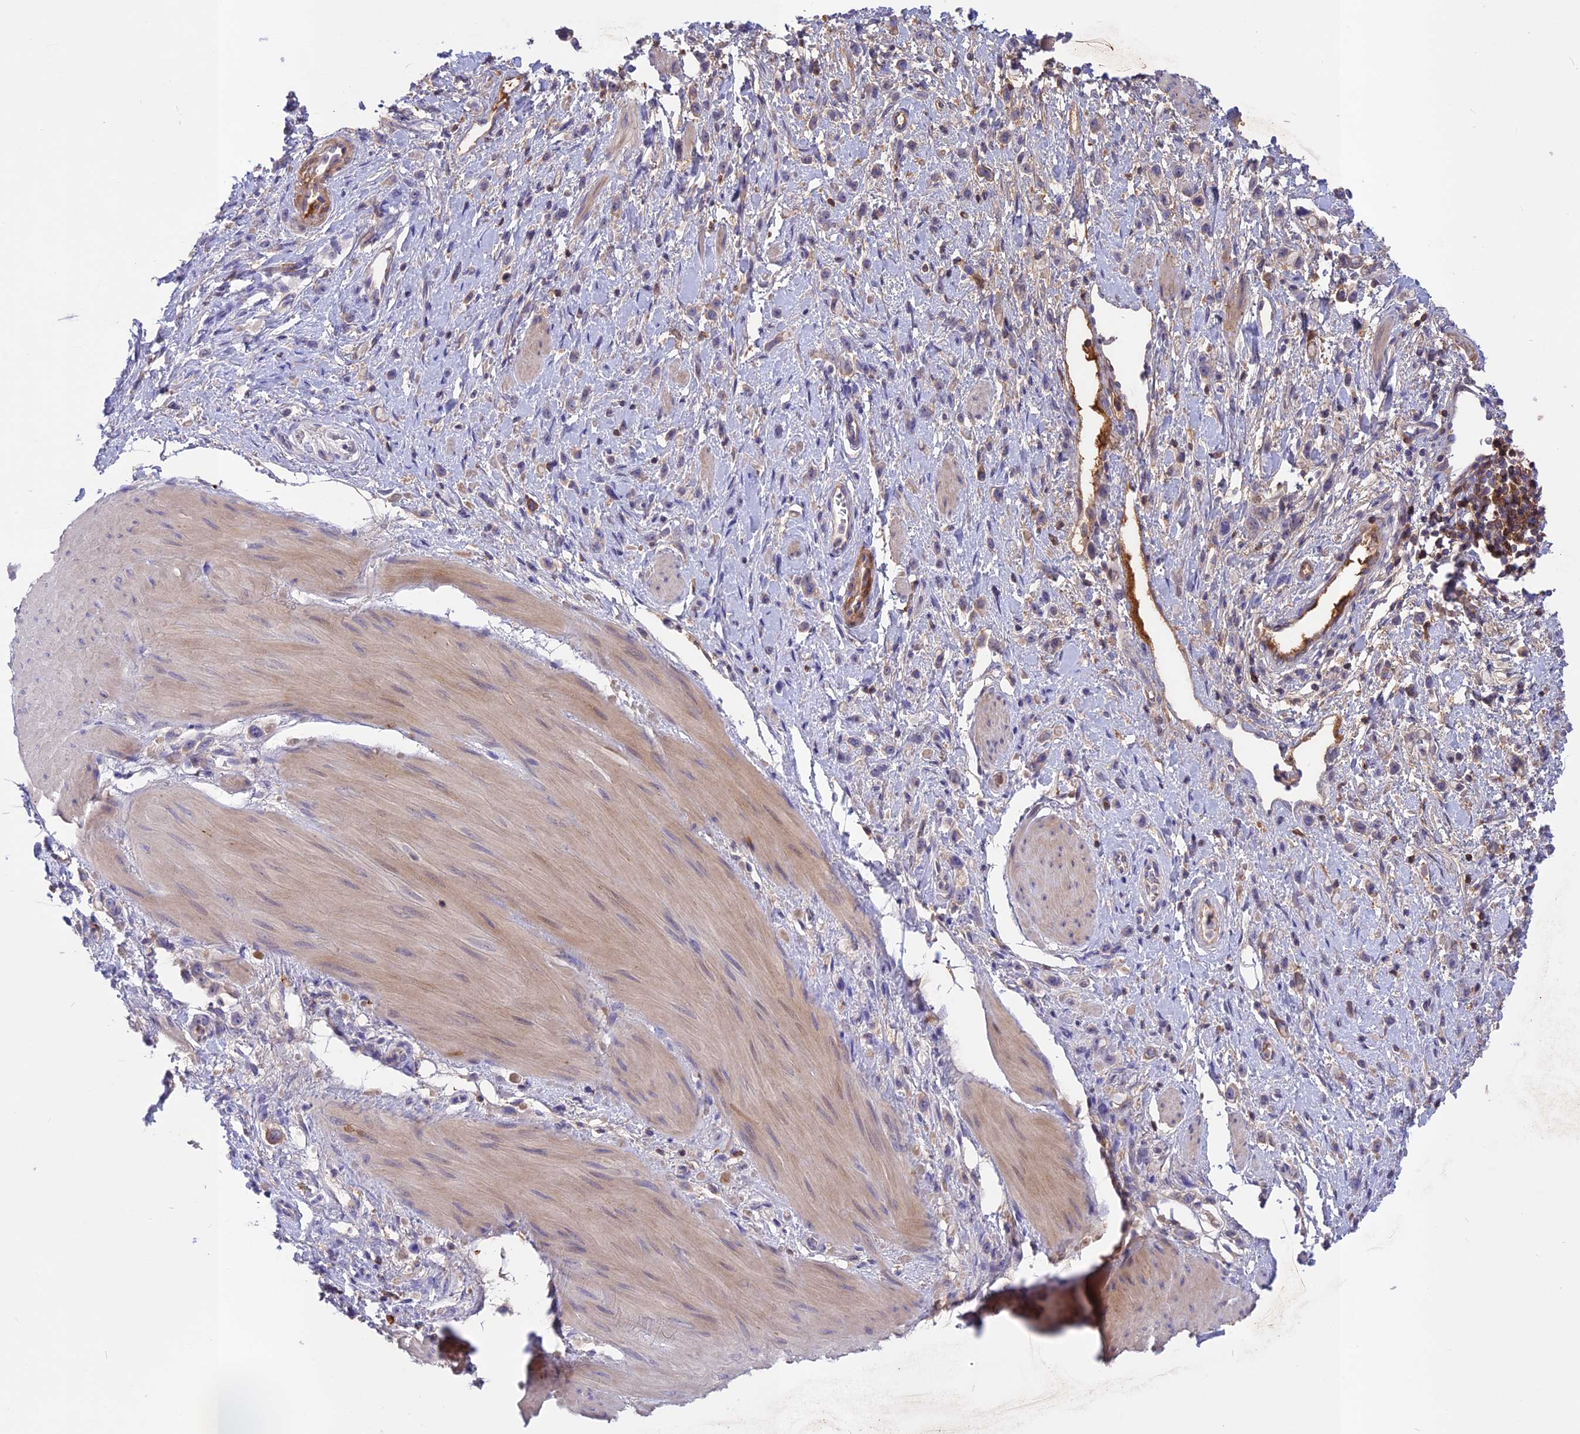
{"staining": {"intensity": "negative", "quantity": "none", "location": "none"}, "tissue": "stomach cancer", "cell_type": "Tumor cells", "image_type": "cancer", "snomed": [{"axis": "morphology", "description": "Adenocarcinoma, NOS"}, {"axis": "topography", "description": "Stomach"}], "caption": "Immunohistochemistry (IHC) micrograph of neoplastic tissue: adenocarcinoma (stomach) stained with DAB displays no significant protein staining in tumor cells.", "gene": "ADO", "patient": {"sex": "female", "age": 65}}